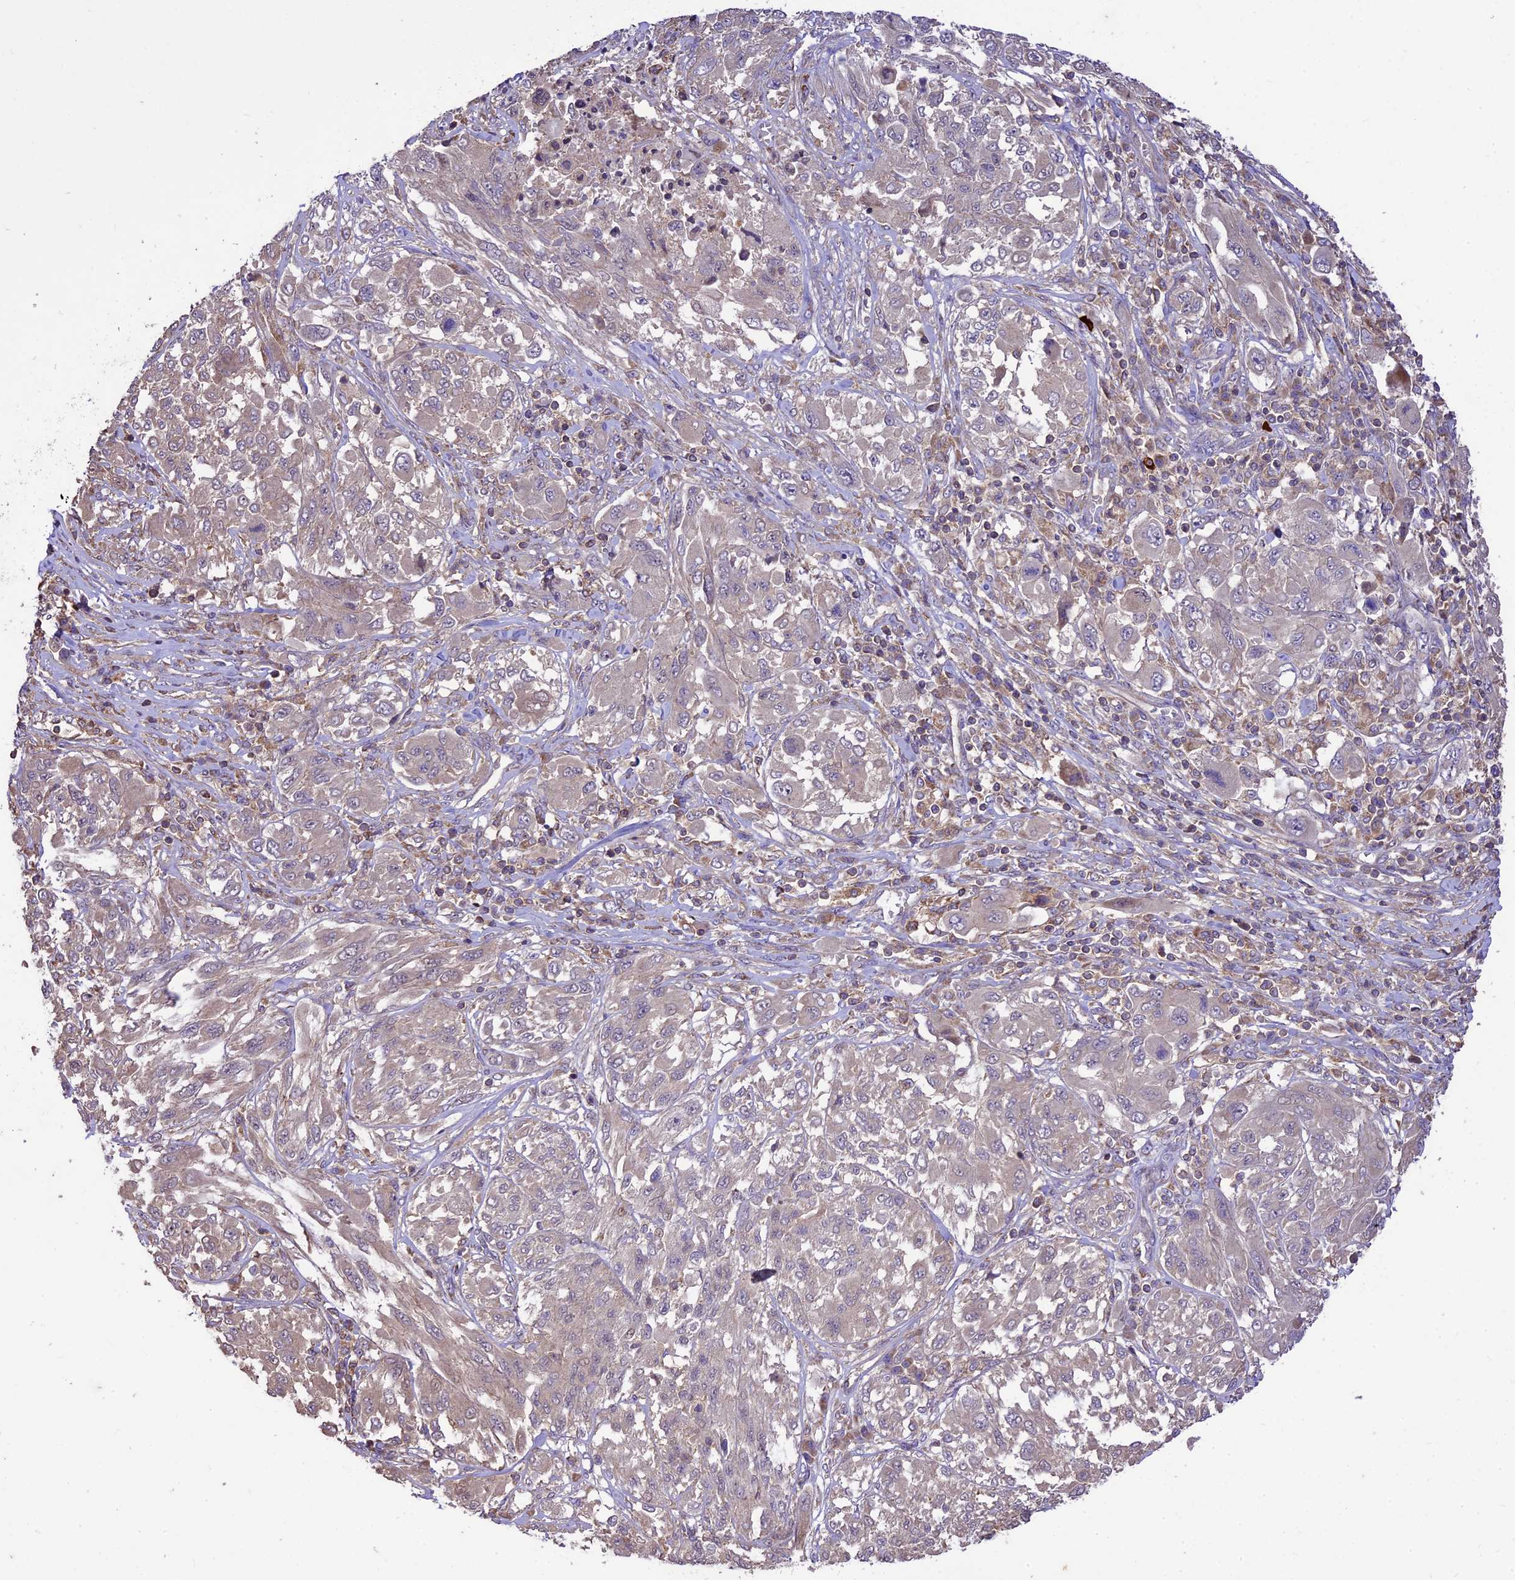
{"staining": {"intensity": "weak", "quantity": "<25%", "location": "cytoplasmic/membranous"}, "tissue": "melanoma", "cell_type": "Tumor cells", "image_type": "cancer", "snomed": [{"axis": "morphology", "description": "Malignant melanoma, NOS"}, {"axis": "topography", "description": "Skin"}], "caption": "Immunohistochemistry image of neoplastic tissue: human melanoma stained with DAB displays no significant protein staining in tumor cells. The staining was performed using DAB (3,3'-diaminobenzidine) to visualize the protein expression in brown, while the nuclei were stained in blue with hematoxylin (Magnification: 20x).", "gene": "WDR88", "patient": {"sex": "female", "age": 91}}